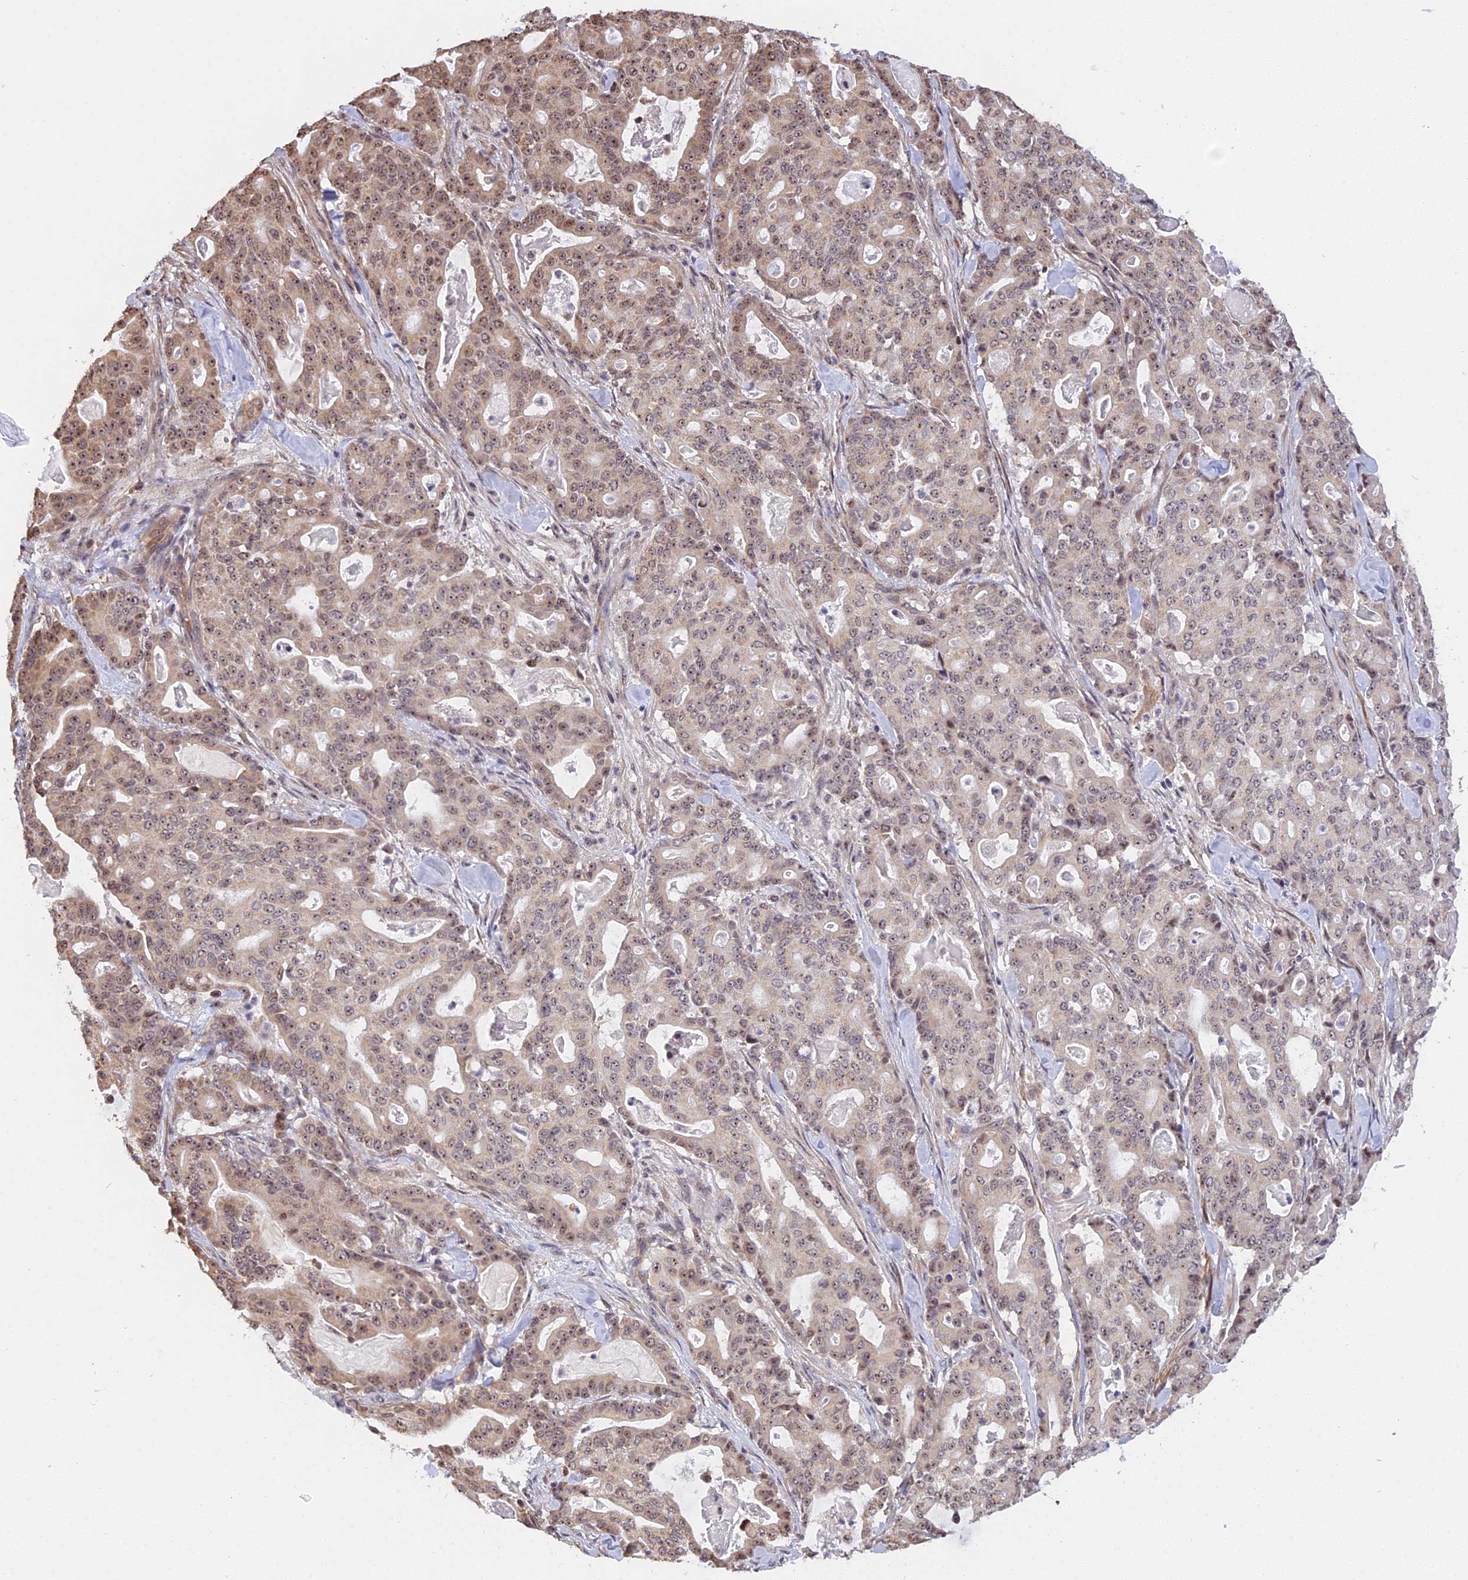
{"staining": {"intensity": "weak", "quantity": "25%-75%", "location": "nuclear"}, "tissue": "pancreatic cancer", "cell_type": "Tumor cells", "image_type": "cancer", "snomed": [{"axis": "morphology", "description": "Adenocarcinoma, NOS"}, {"axis": "topography", "description": "Pancreas"}], "caption": "Pancreatic adenocarcinoma was stained to show a protein in brown. There is low levels of weak nuclear expression in approximately 25%-75% of tumor cells. The staining was performed using DAB (3,3'-diaminobenzidine) to visualize the protein expression in brown, while the nuclei were stained in blue with hematoxylin (Magnification: 20x).", "gene": "MGA", "patient": {"sex": "male", "age": 63}}